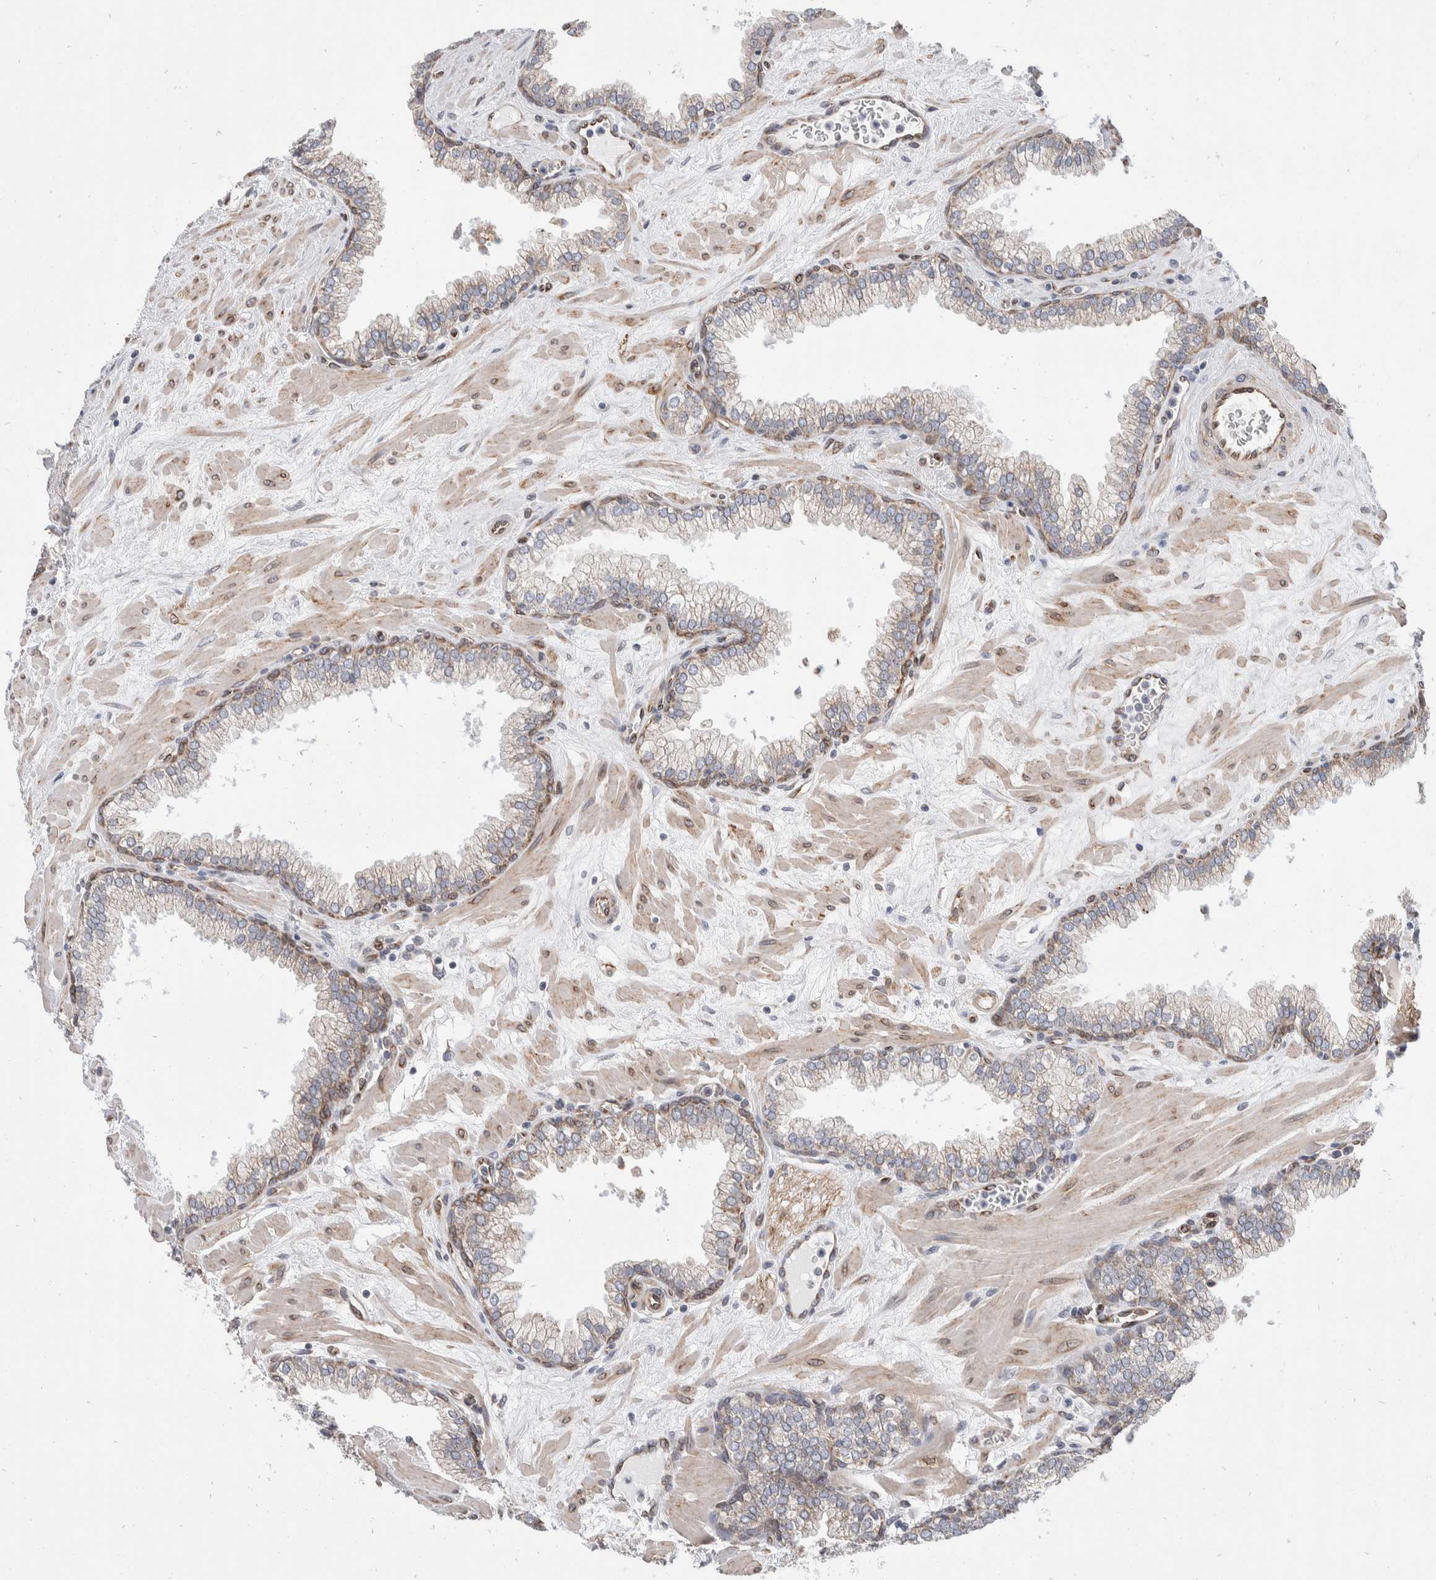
{"staining": {"intensity": "moderate", "quantity": "<25%", "location": "cytoplasmic/membranous"}, "tissue": "prostate", "cell_type": "Glandular cells", "image_type": "normal", "snomed": [{"axis": "morphology", "description": "Normal tissue, NOS"}, {"axis": "morphology", "description": "Urothelial carcinoma, Low grade"}, {"axis": "topography", "description": "Urinary bladder"}, {"axis": "topography", "description": "Prostate"}], "caption": "Immunohistochemical staining of normal prostate exhibits <25% levels of moderate cytoplasmic/membranous protein staining in about <25% of glandular cells. (brown staining indicates protein expression, while blue staining denotes nuclei).", "gene": "TMEM245", "patient": {"sex": "male", "age": 60}}